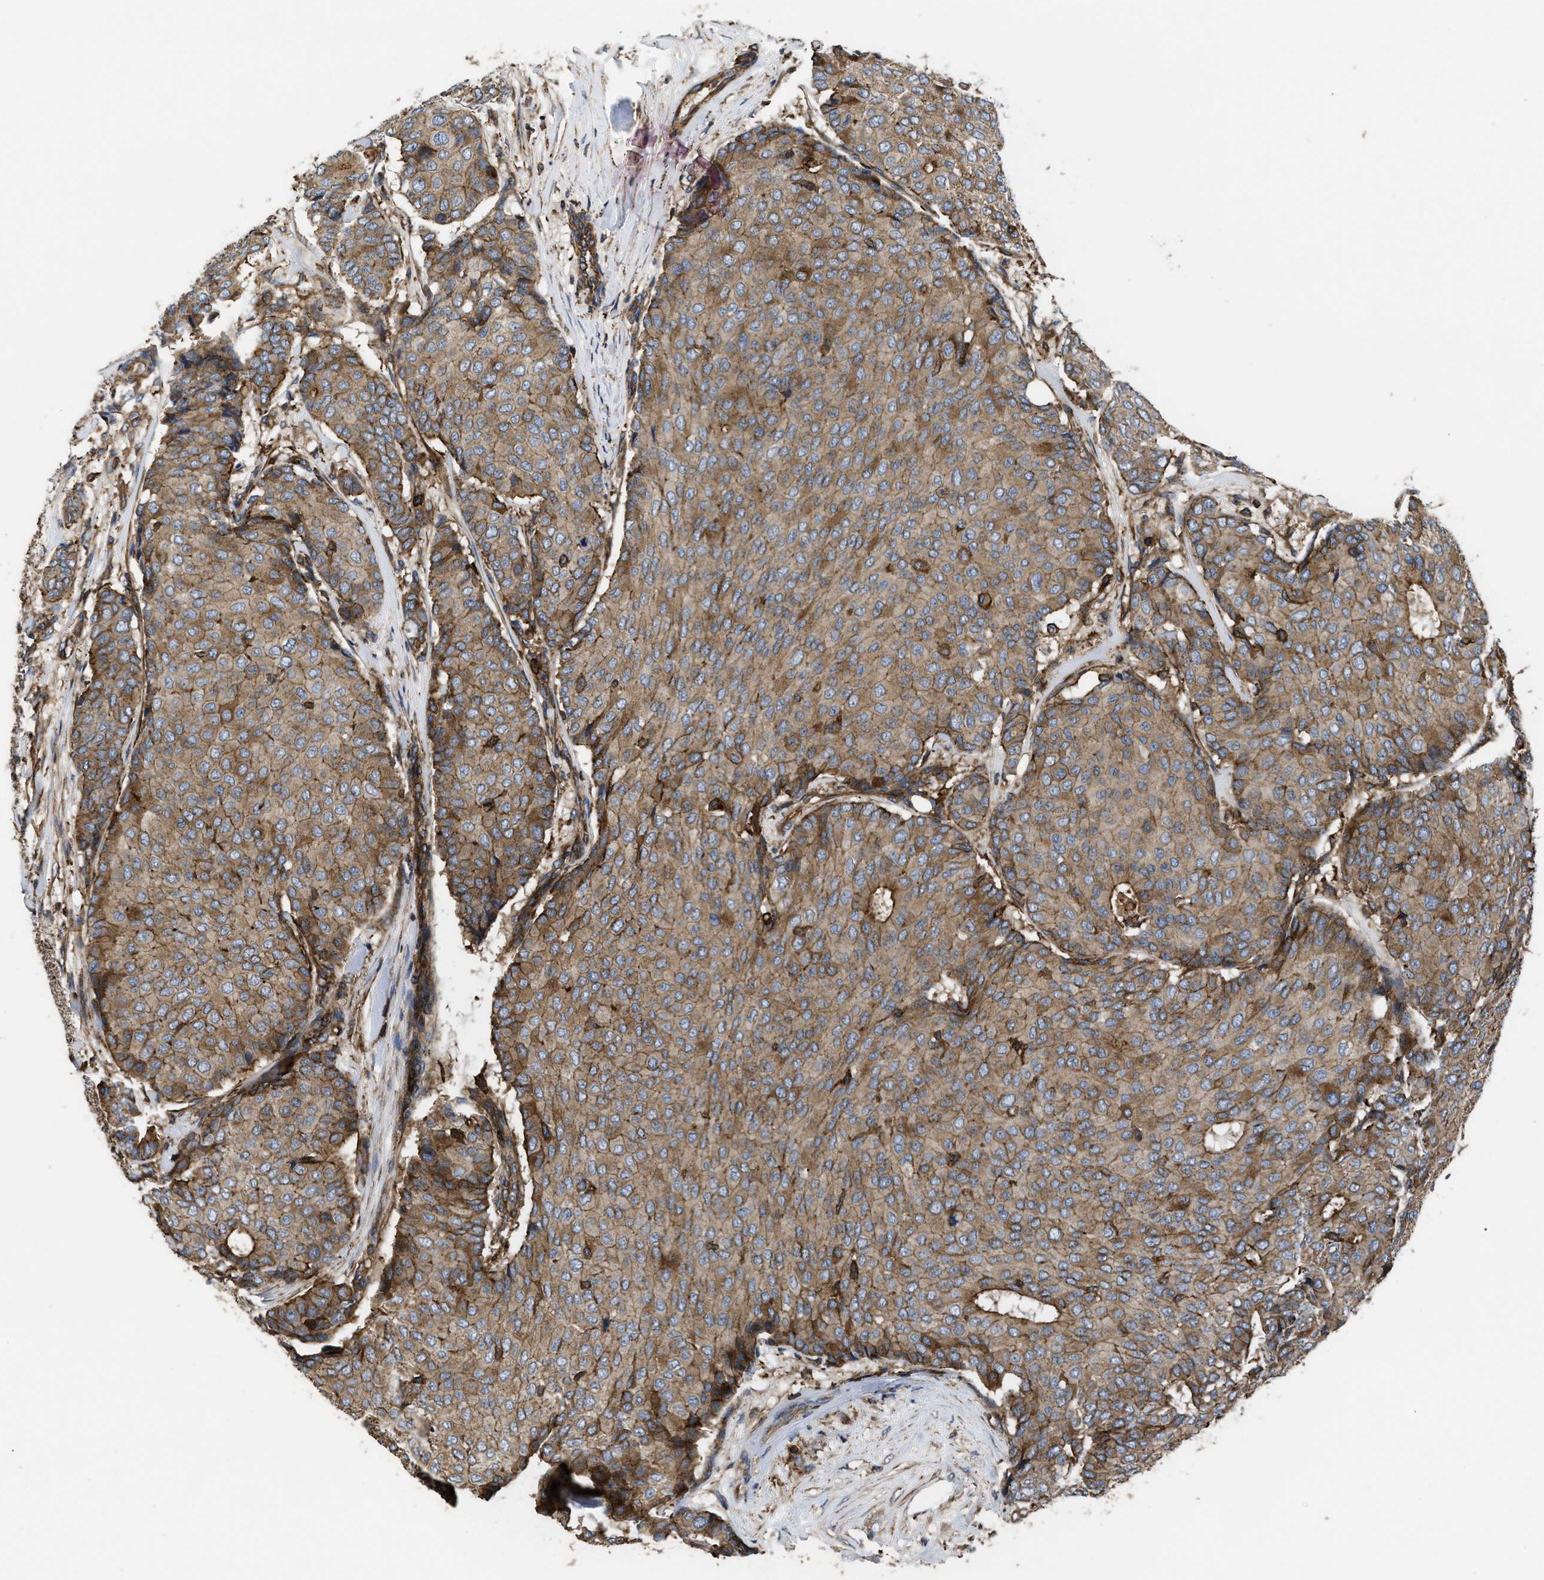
{"staining": {"intensity": "moderate", "quantity": ">75%", "location": "cytoplasmic/membranous"}, "tissue": "breast cancer", "cell_type": "Tumor cells", "image_type": "cancer", "snomed": [{"axis": "morphology", "description": "Duct carcinoma"}, {"axis": "topography", "description": "Breast"}], "caption": "Moderate cytoplasmic/membranous expression is identified in approximately >75% of tumor cells in breast invasive ductal carcinoma. (DAB IHC, brown staining for protein, blue staining for nuclei).", "gene": "SCUBE2", "patient": {"sex": "female", "age": 75}}